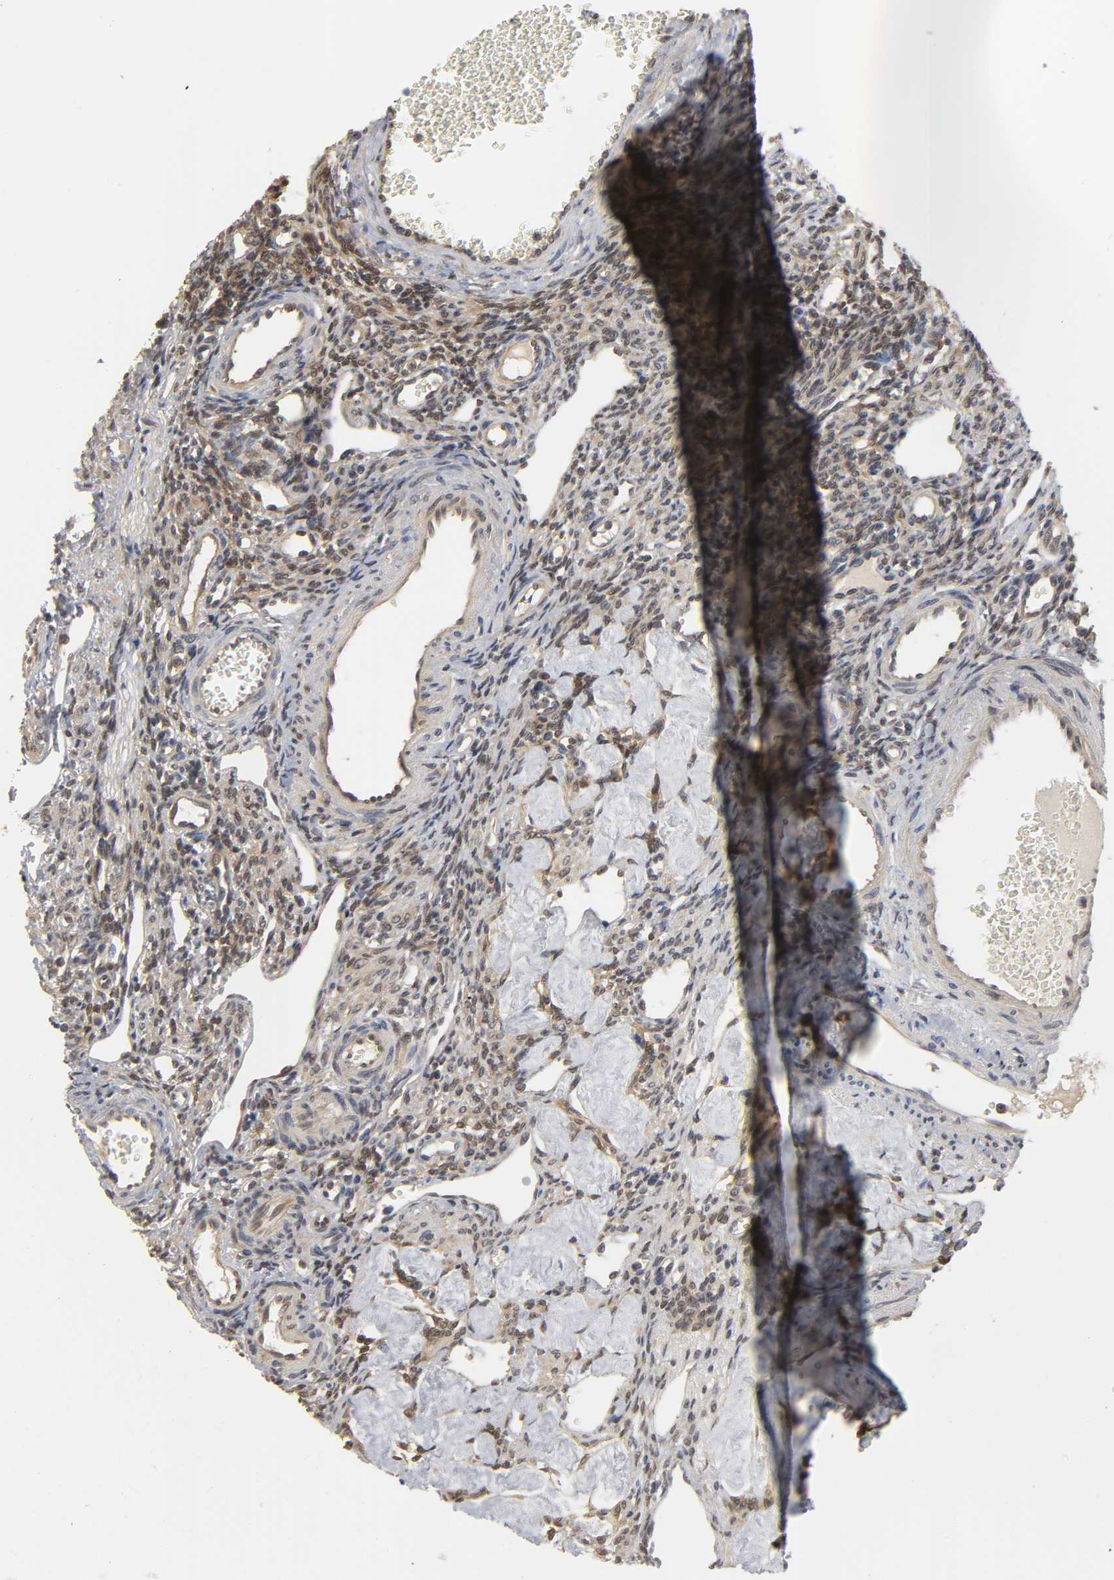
{"staining": {"intensity": "moderate", "quantity": ">75%", "location": "cytoplasmic/membranous,nuclear"}, "tissue": "ovary", "cell_type": "Ovarian stroma cells", "image_type": "normal", "snomed": [{"axis": "morphology", "description": "Normal tissue, NOS"}, {"axis": "topography", "description": "Ovary"}], "caption": "High-magnification brightfield microscopy of normal ovary stained with DAB (3,3'-diaminobenzidine) (brown) and counterstained with hematoxylin (blue). ovarian stroma cells exhibit moderate cytoplasmic/membranous,nuclear staining is appreciated in about>75% of cells. The staining was performed using DAB (3,3'-diaminobenzidine), with brown indicating positive protein expression. Nuclei are stained blue with hematoxylin.", "gene": "PARK7", "patient": {"sex": "female", "age": 33}}